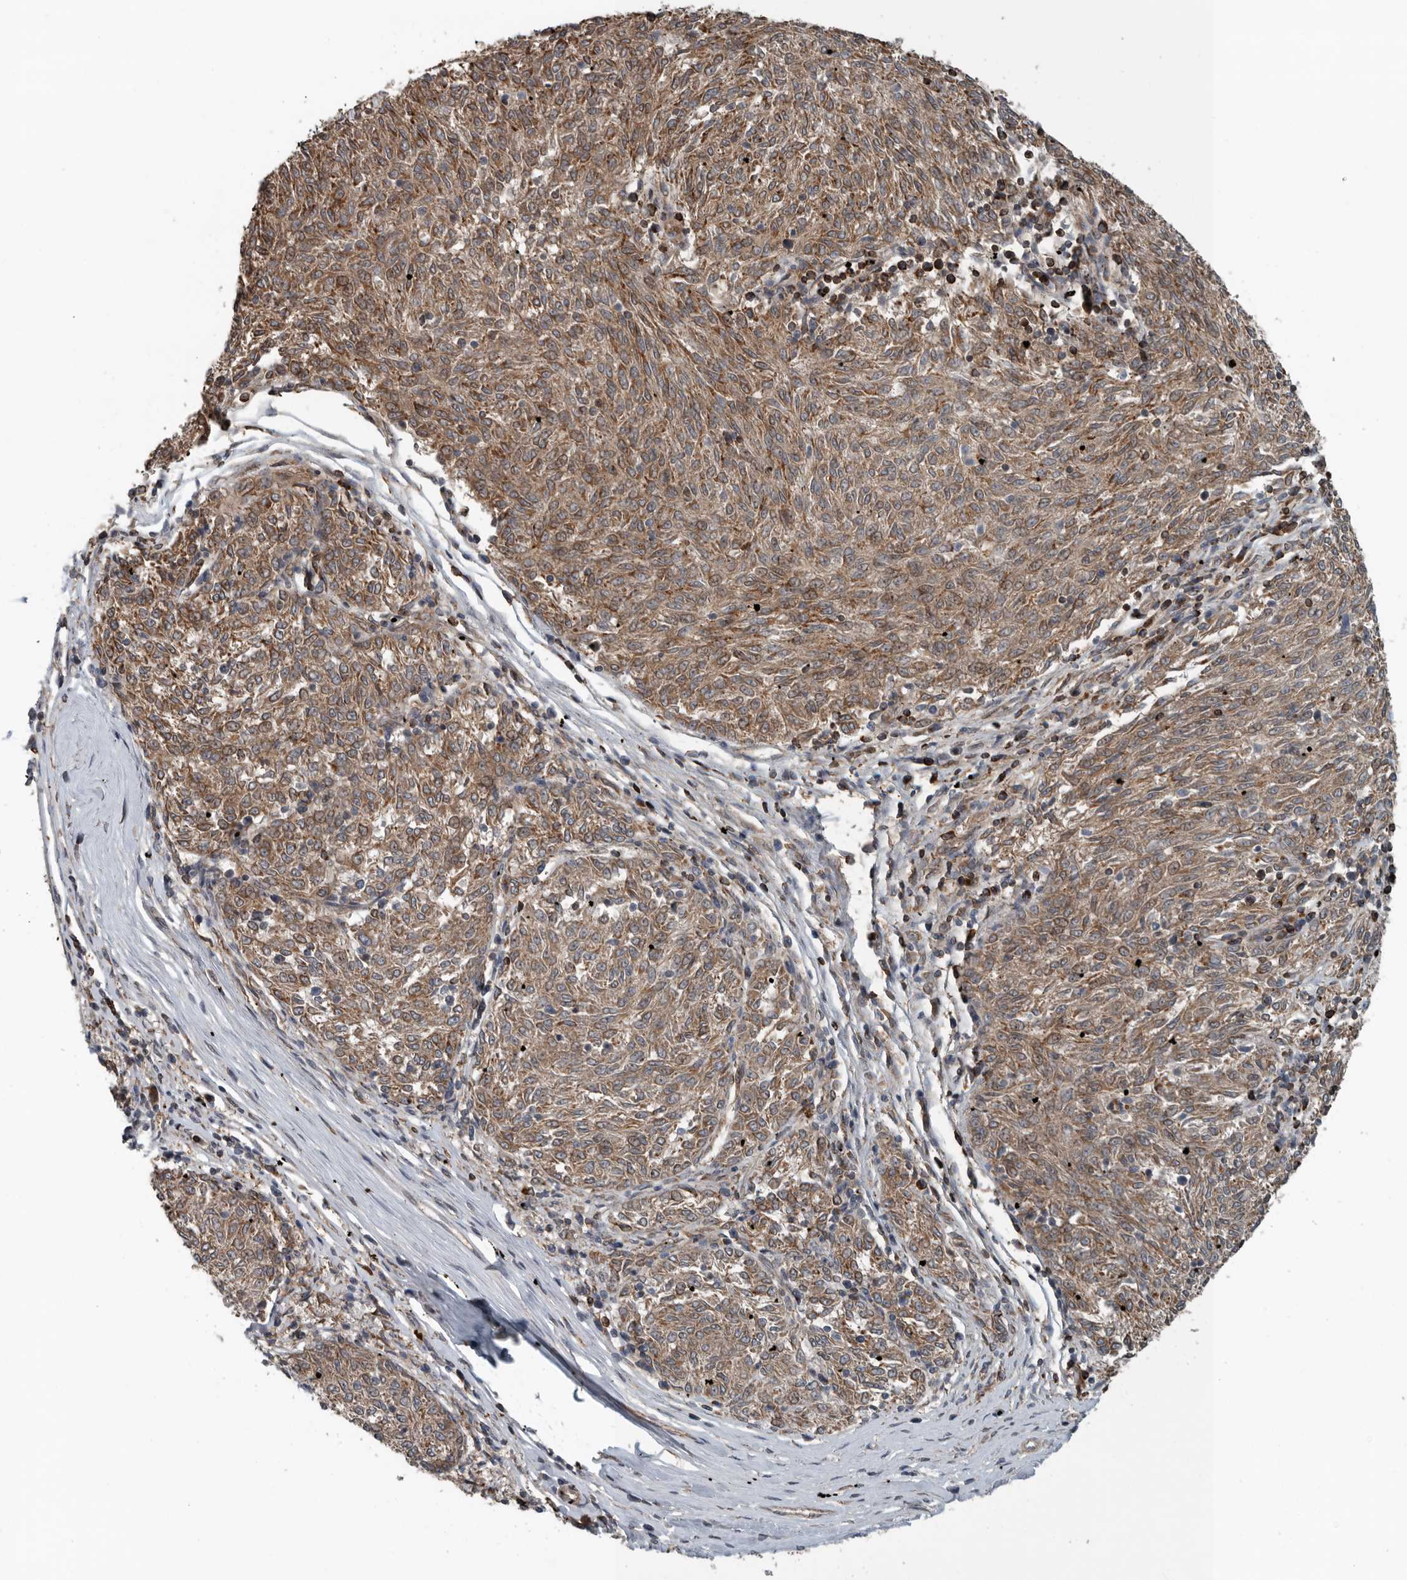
{"staining": {"intensity": "moderate", "quantity": ">75%", "location": "cytoplasmic/membranous"}, "tissue": "melanoma", "cell_type": "Tumor cells", "image_type": "cancer", "snomed": [{"axis": "morphology", "description": "Malignant melanoma, NOS"}, {"axis": "topography", "description": "Skin"}], "caption": "There is medium levels of moderate cytoplasmic/membranous expression in tumor cells of malignant melanoma, as demonstrated by immunohistochemical staining (brown color).", "gene": "AMFR", "patient": {"sex": "female", "age": 72}}